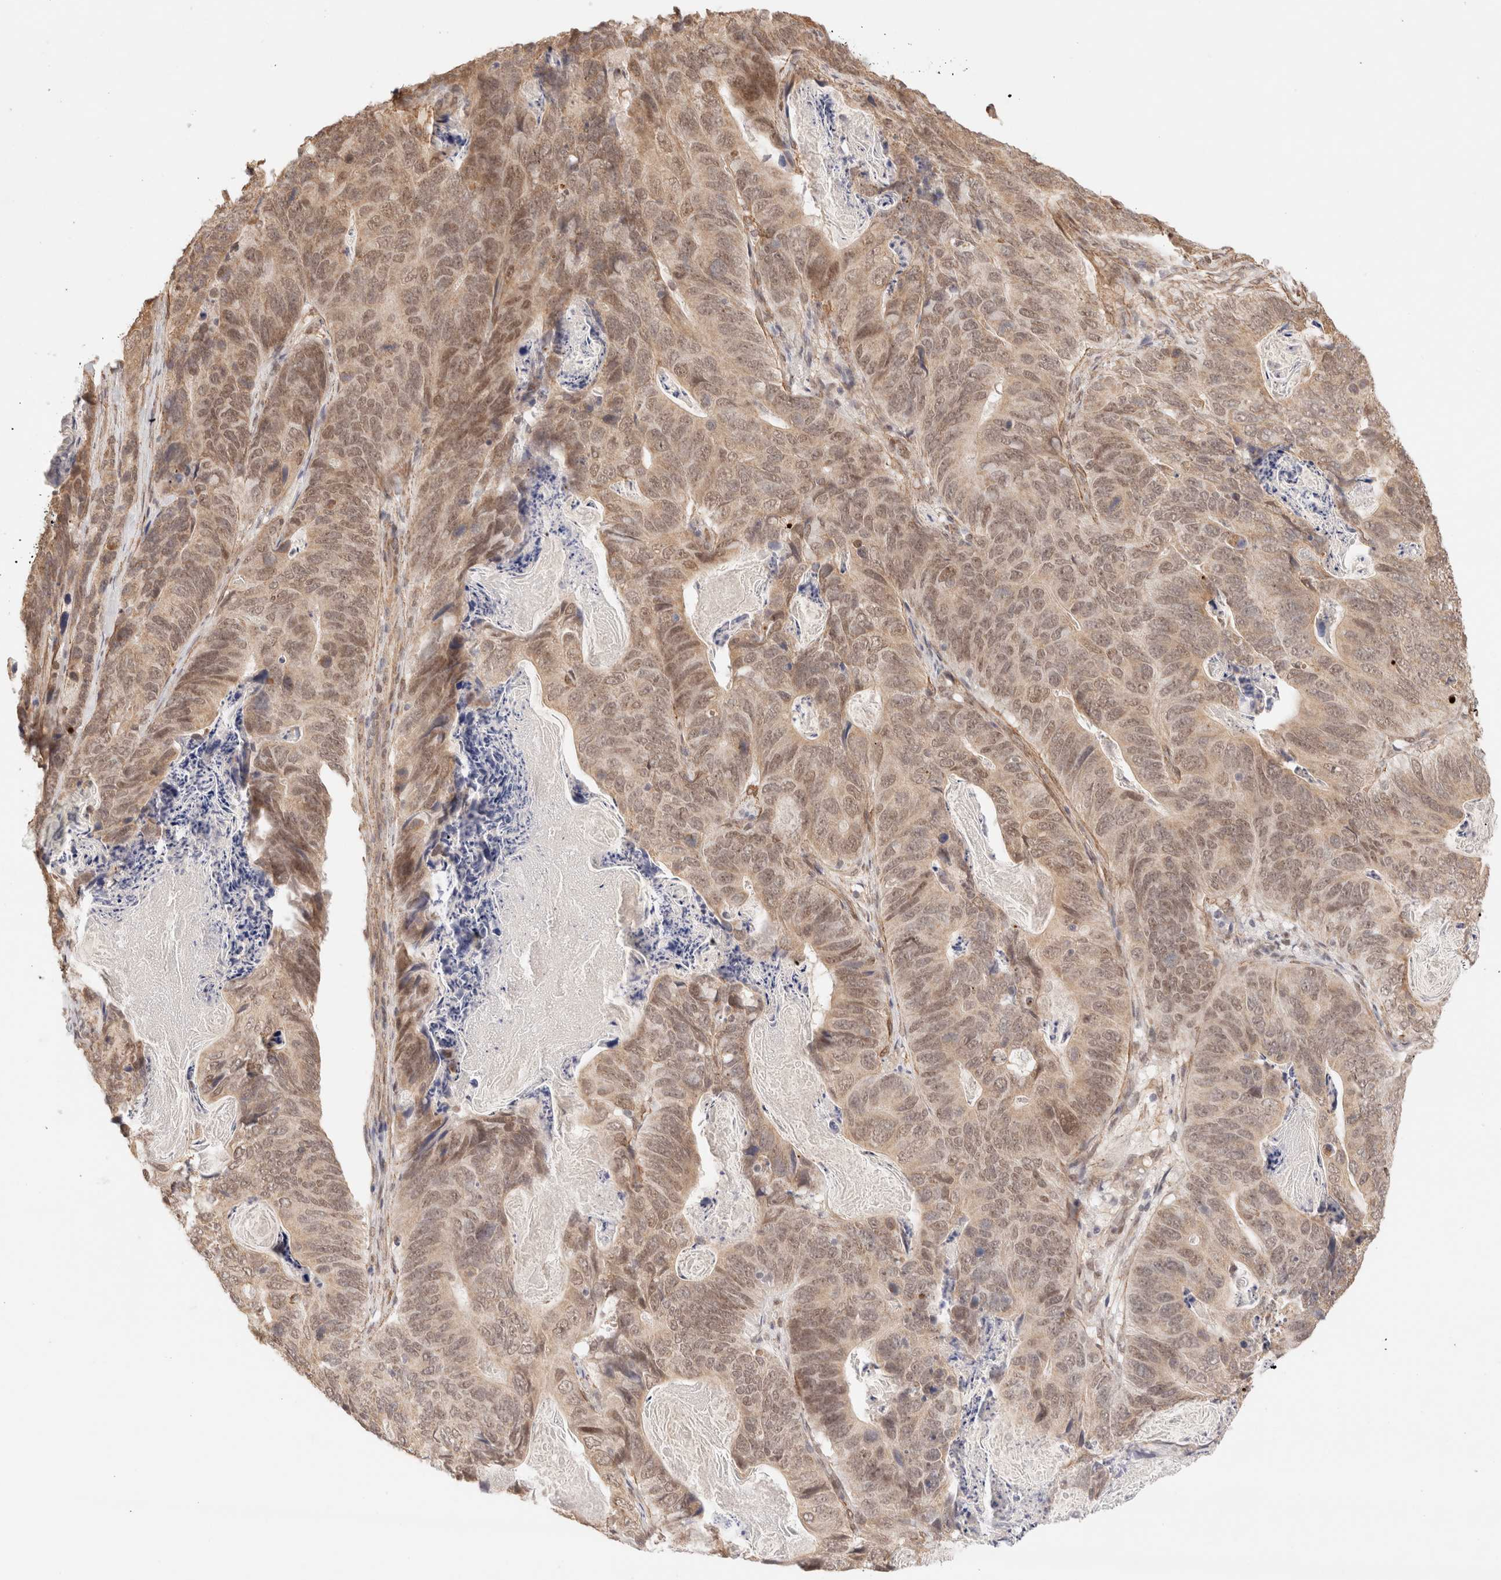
{"staining": {"intensity": "moderate", "quantity": ">75%", "location": "cytoplasmic/membranous,nuclear"}, "tissue": "stomach cancer", "cell_type": "Tumor cells", "image_type": "cancer", "snomed": [{"axis": "morphology", "description": "Normal tissue, NOS"}, {"axis": "morphology", "description": "Adenocarcinoma, NOS"}, {"axis": "topography", "description": "Stomach"}], "caption": "Protein staining of stomach adenocarcinoma tissue demonstrates moderate cytoplasmic/membranous and nuclear positivity in about >75% of tumor cells. (Stains: DAB in brown, nuclei in blue, Microscopy: brightfield microscopy at high magnification).", "gene": "BRPF3", "patient": {"sex": "female", "age": 89}}